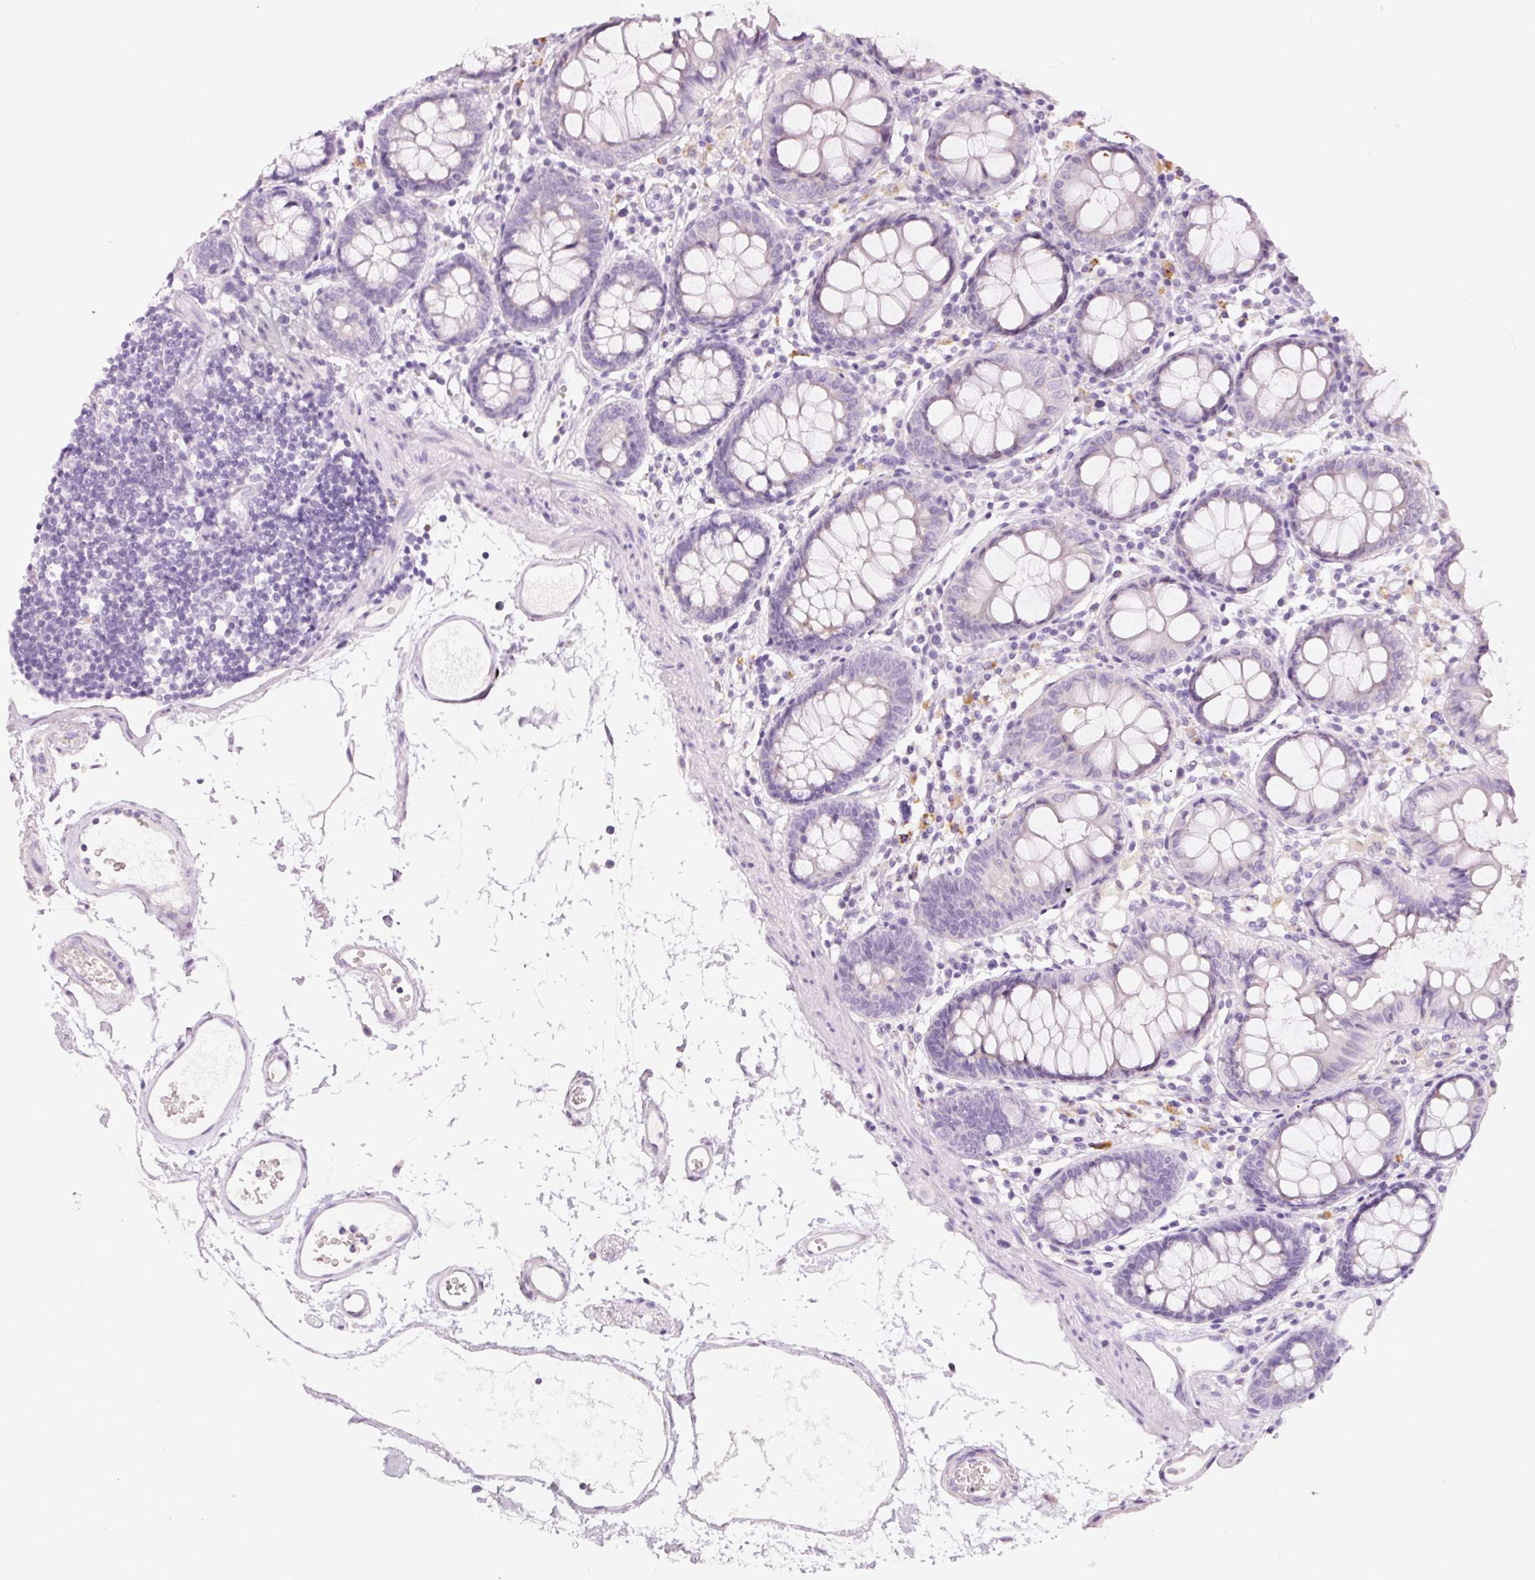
{"staining": {"intensity": "negative", "quantity": "none", "location": "none"}, "tissue": "colon", "cell_type": "Endothelial cells", "image_type": "normal", "snomed": [{"axis": "morphology", "description": "Normal tissue, NOS"}, {"axis": "topography", "description": "Colon"}], "caption": "The image shows no significant expression in endothelial cells of colon.", "gene": "ENSG00000206549", "patient": {"sex": "female", "age": 84}}